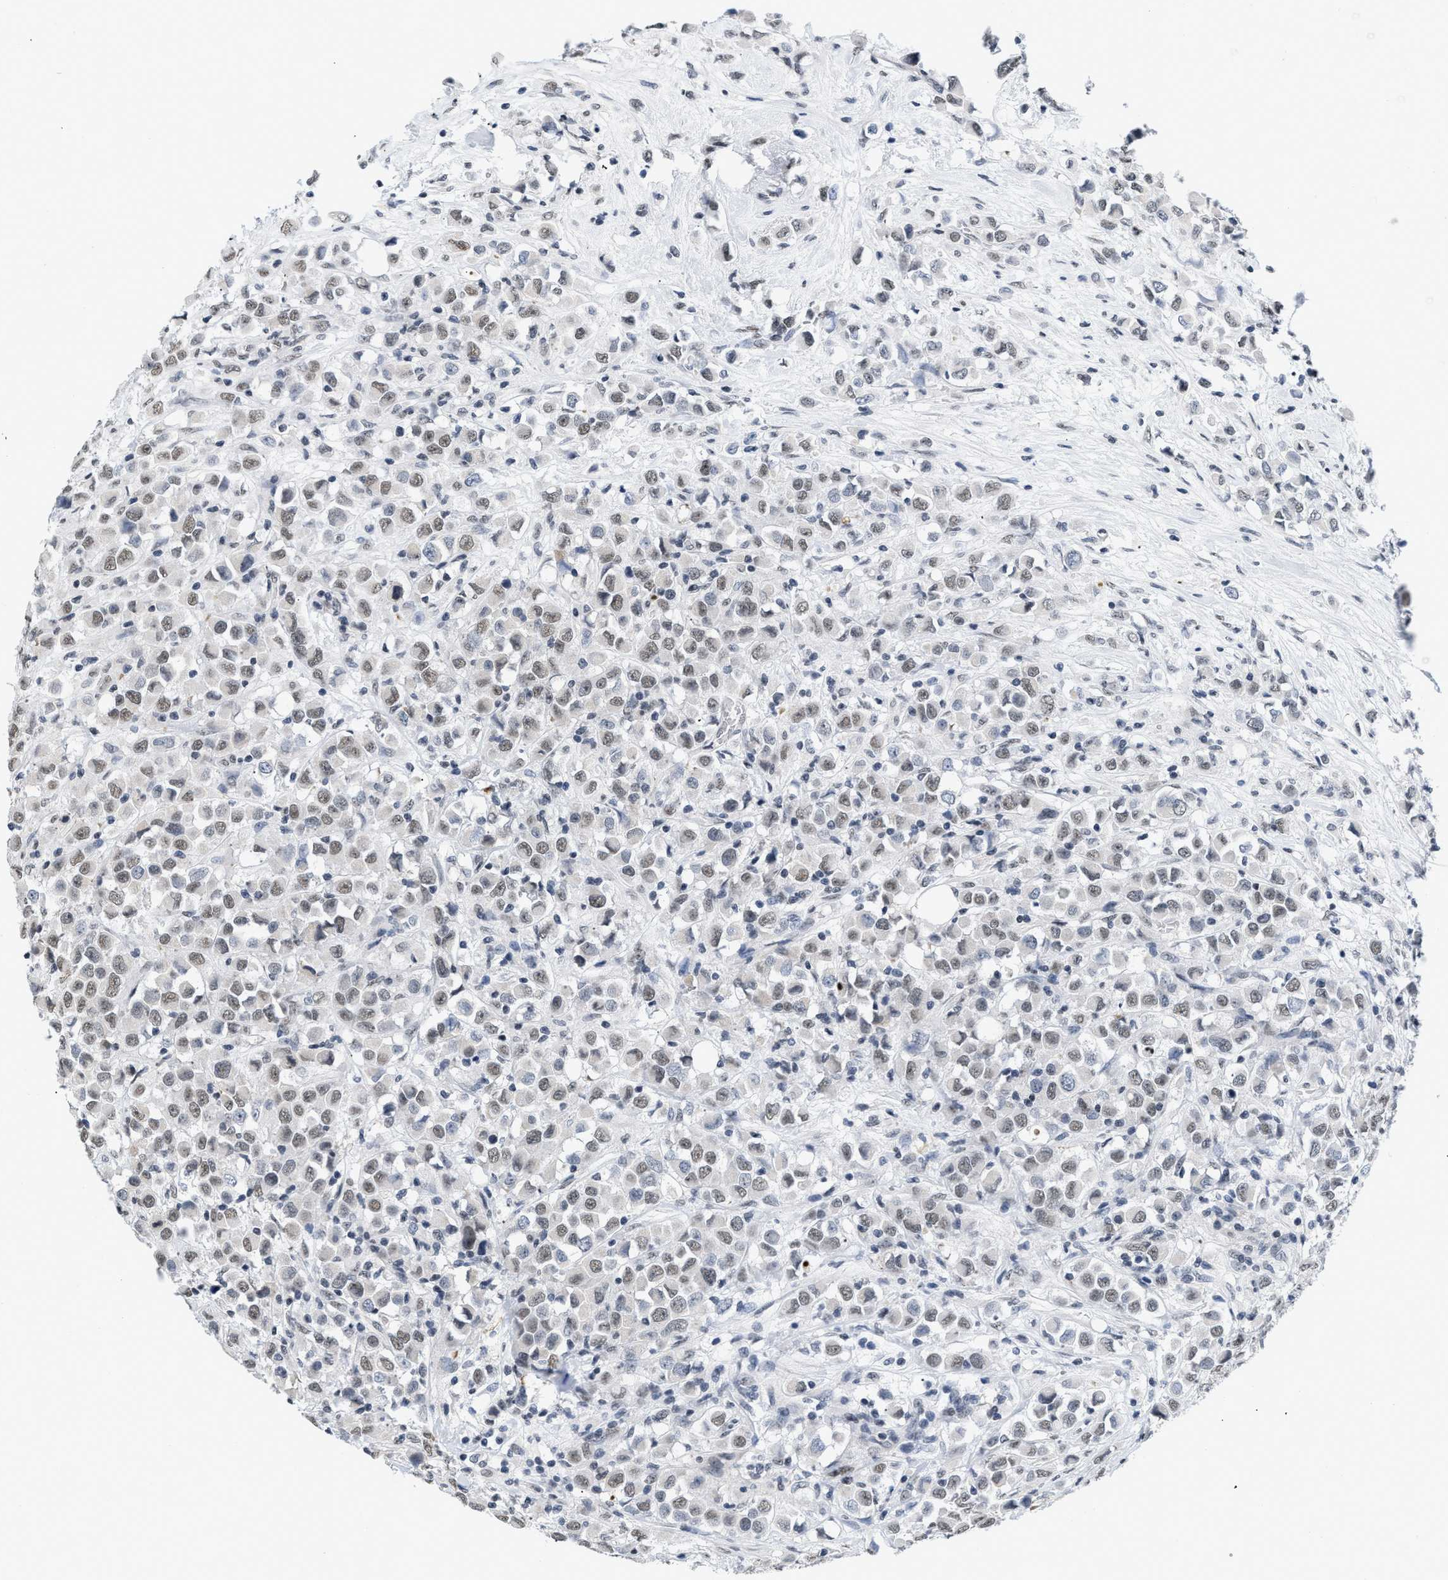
{"staining": {"intensity": "weak", "quantity": ">75%", "location": "nuclear"}, "tissue": "breast cancer", "cell_type": "Tumor cells", "image_type": "cancer", "snomed": [{"axis": "morphology", "description": "Duct carcinoma"}, {"axis": "topography", "description": "Breast"}], "caption": "An image showing weak nuclear staining in approximately >75% of tumor cells in intraductal carcinoma (breast), as visualized by brown immunohistochemical staining.", "gene": "RAF1", "patient": {"sex": "female", "age": 61}}